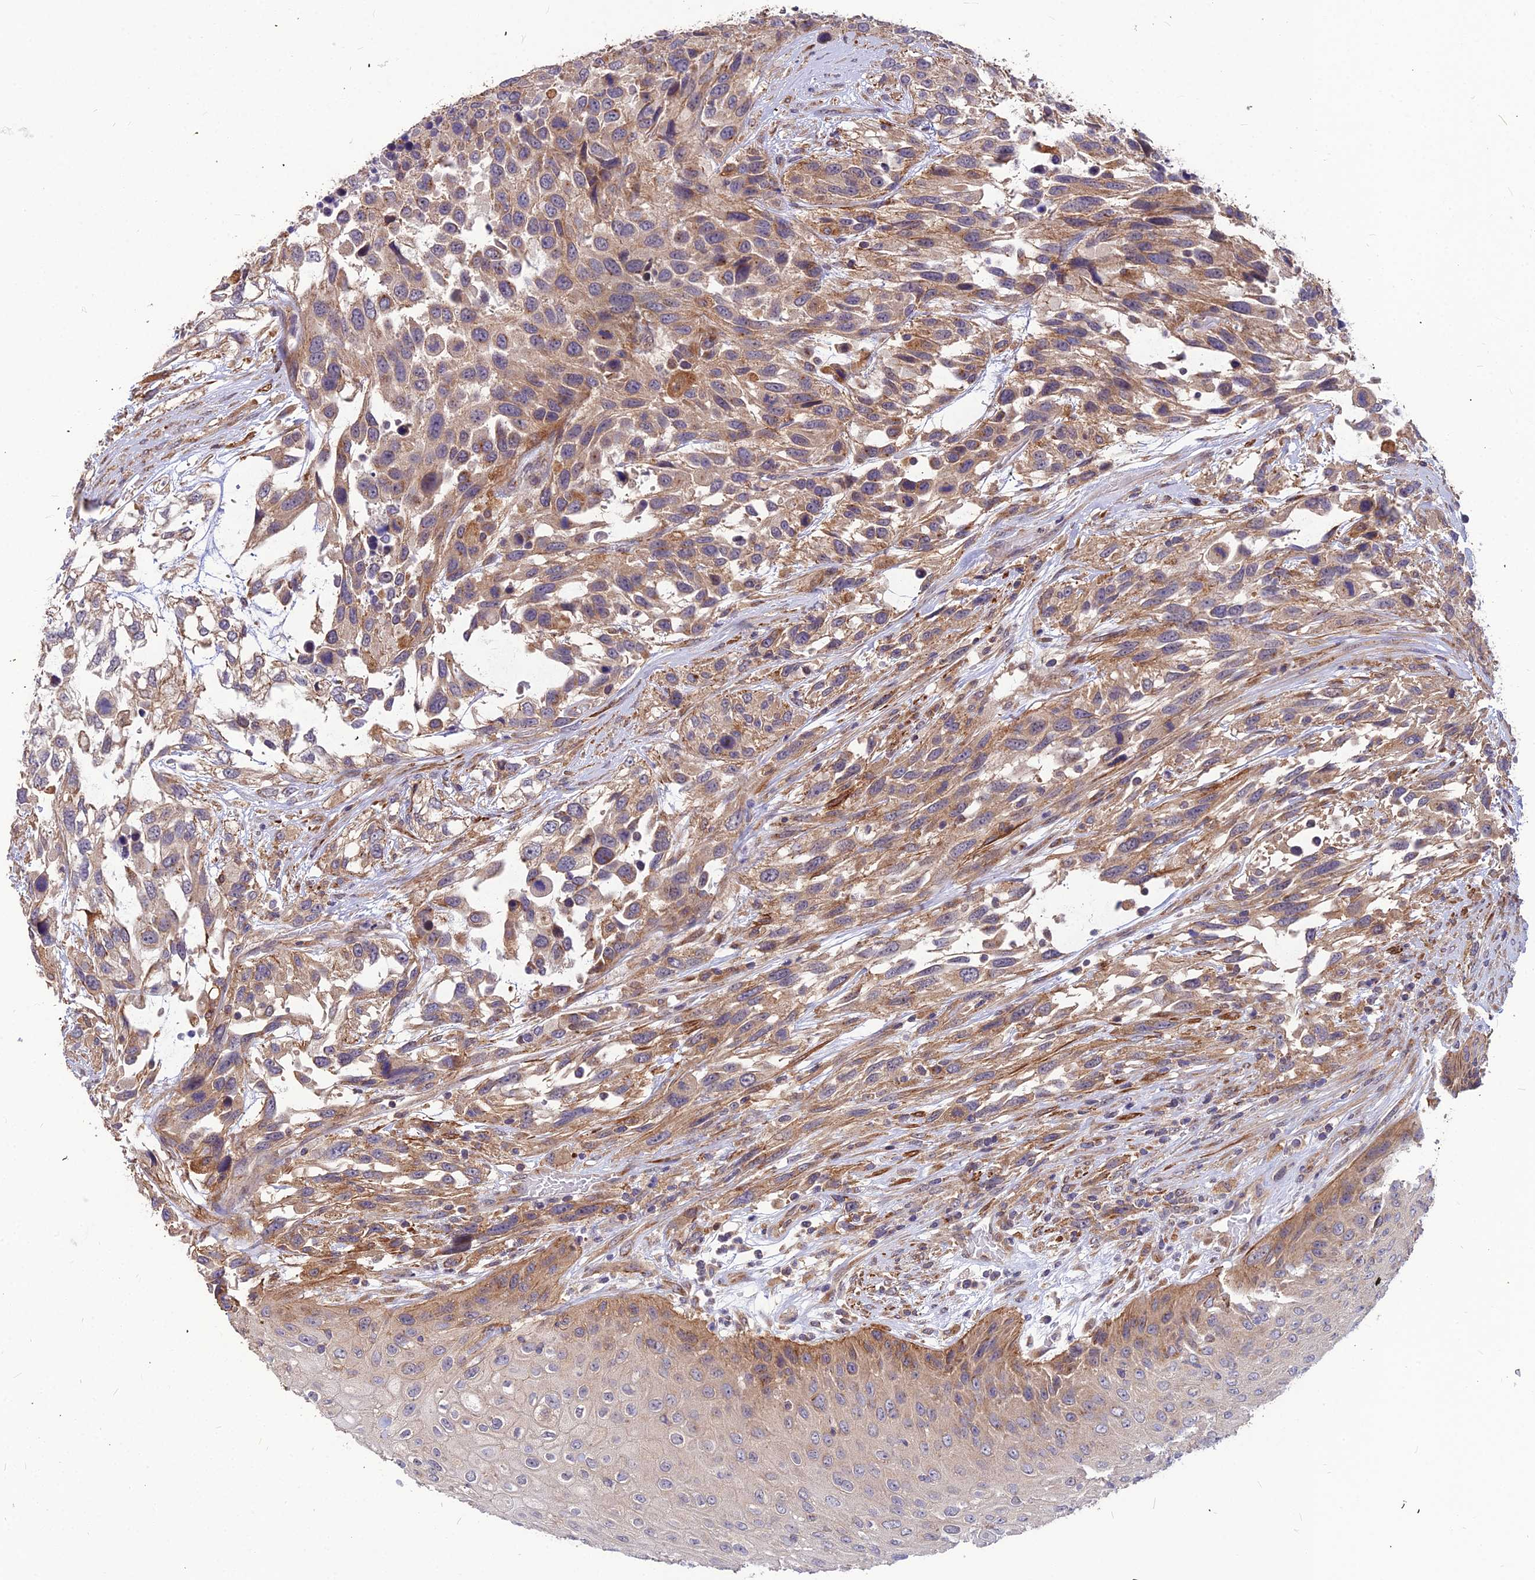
{"staining": {"intensity": "weak", "quantity": ">75%", "location": "cytoplasmic/membranous"}, "tissue": "urothelial cancer", "cell_type": "Tumor cells", "image_type": "cancer", "snomed": [{"axis": "morphology", "description": "Urothelial carcinoma, High grade"}, {"axis": "topography", "description": "Urinary bladder"}], "caption": "This is an image of immunohistochemistry staining of urothelial cancer, which shows weak expression in the cytoplasmic/membranous of tumor cells.", "gene": "LEKR1", "patient": {"sex": "female", "age": 70}}